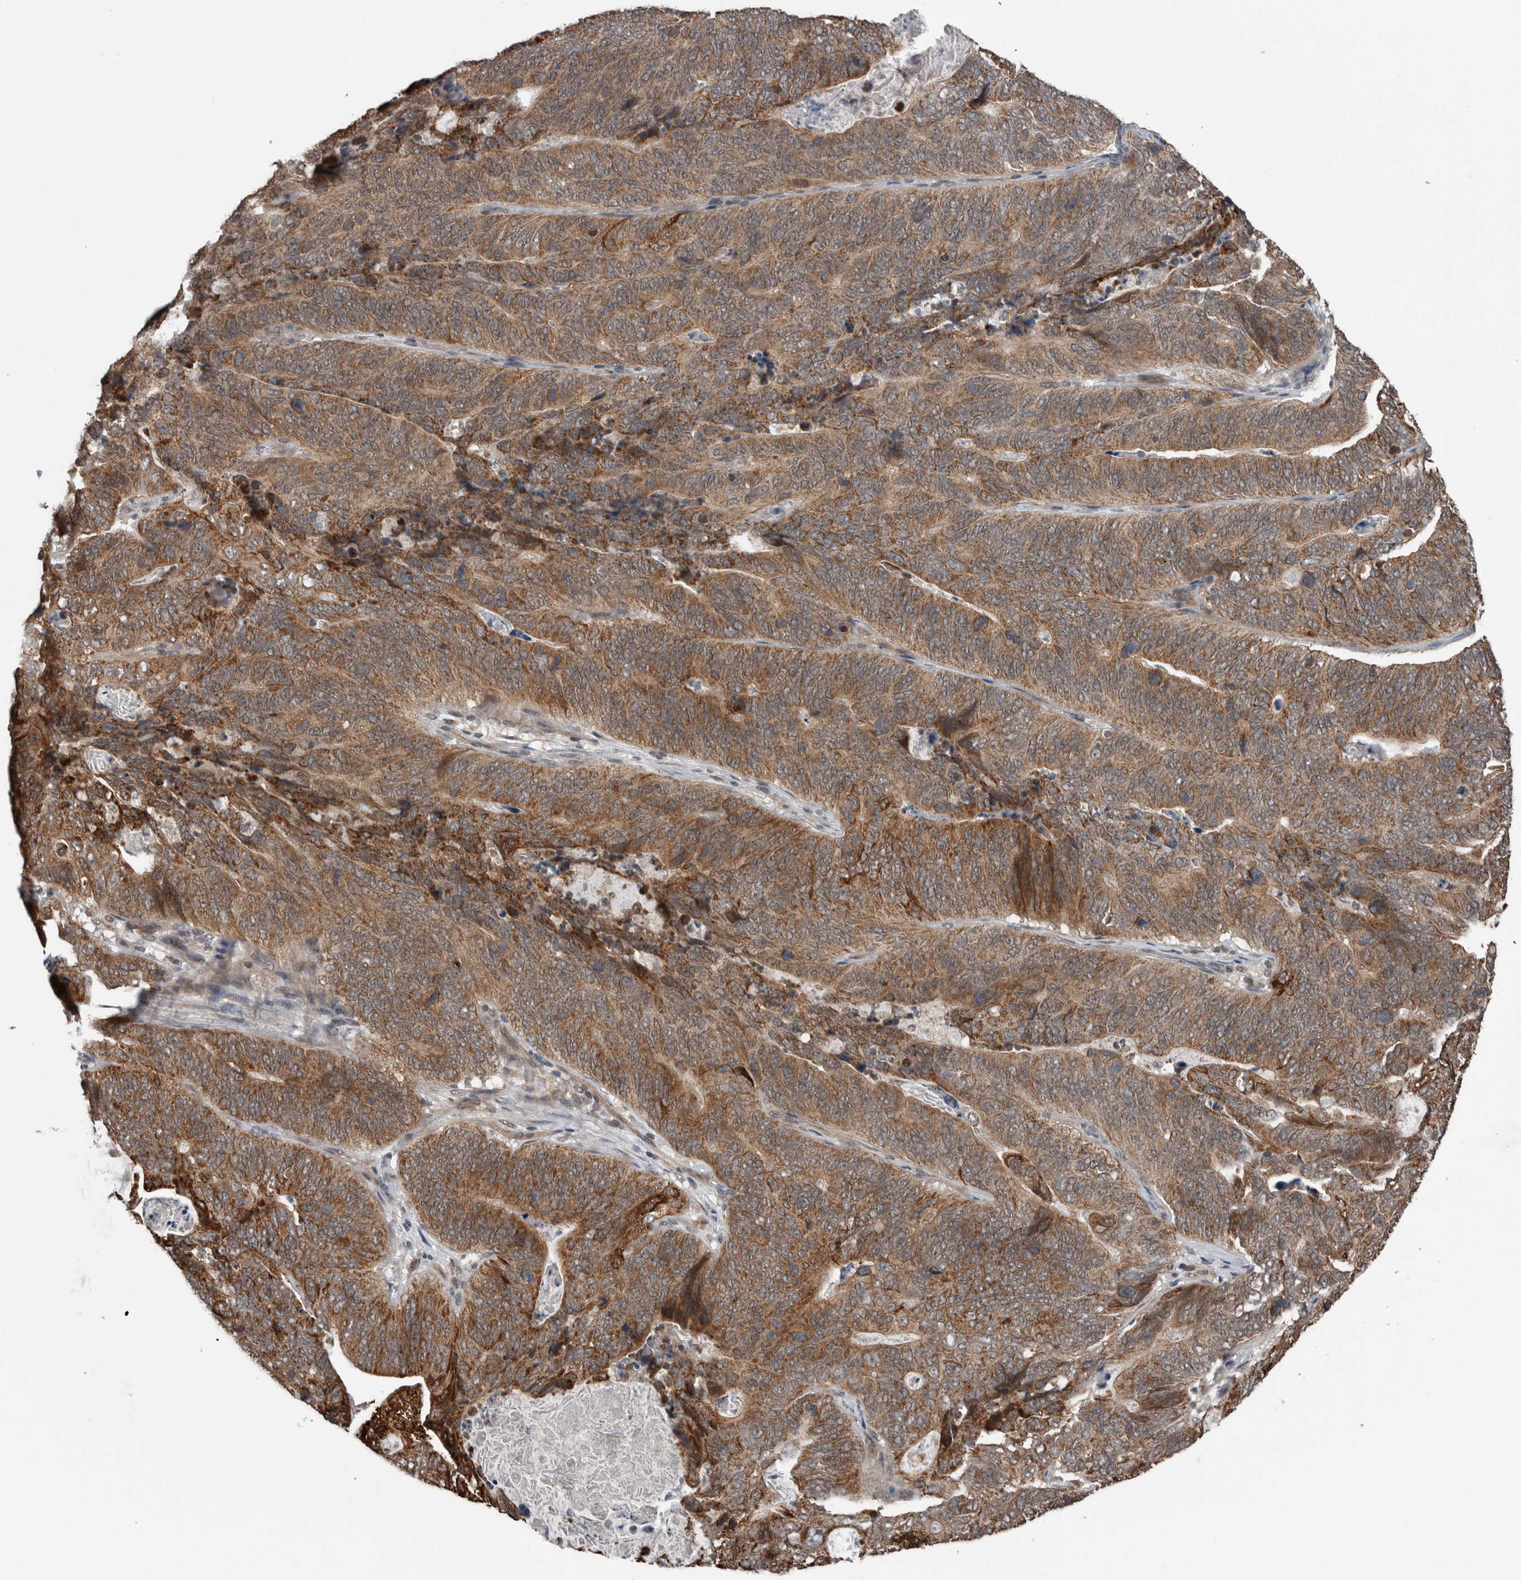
{"staining": {"intensity": "strong", "quantity": ">75%", "location": "cytoplasmic/membranous"}, "tissue": "stomach cancer", "cell_type": "Tumor cells", "image_type": "cancer", "snomed": [{"axis": "morphology", "description": "Normal tissue, NOS"}, {"axis": "morphology", "description": "Adenocarcinoma, NOS"}, {"axis": "topography", "description": "Stomach"}], "caption": "Immunohistochemistry photomicrograph of neoplastic tissue: stomach cancer (adenocarcinoma) stained using IHC reveals high levels of strong protein expression localized specifically in the cytoplasmic/membranous of tumor cells, appearing as a cytoplasmic/membranous brown color.", "gene": "ENY2", "patient": {"sex": "female", "age": 89}}